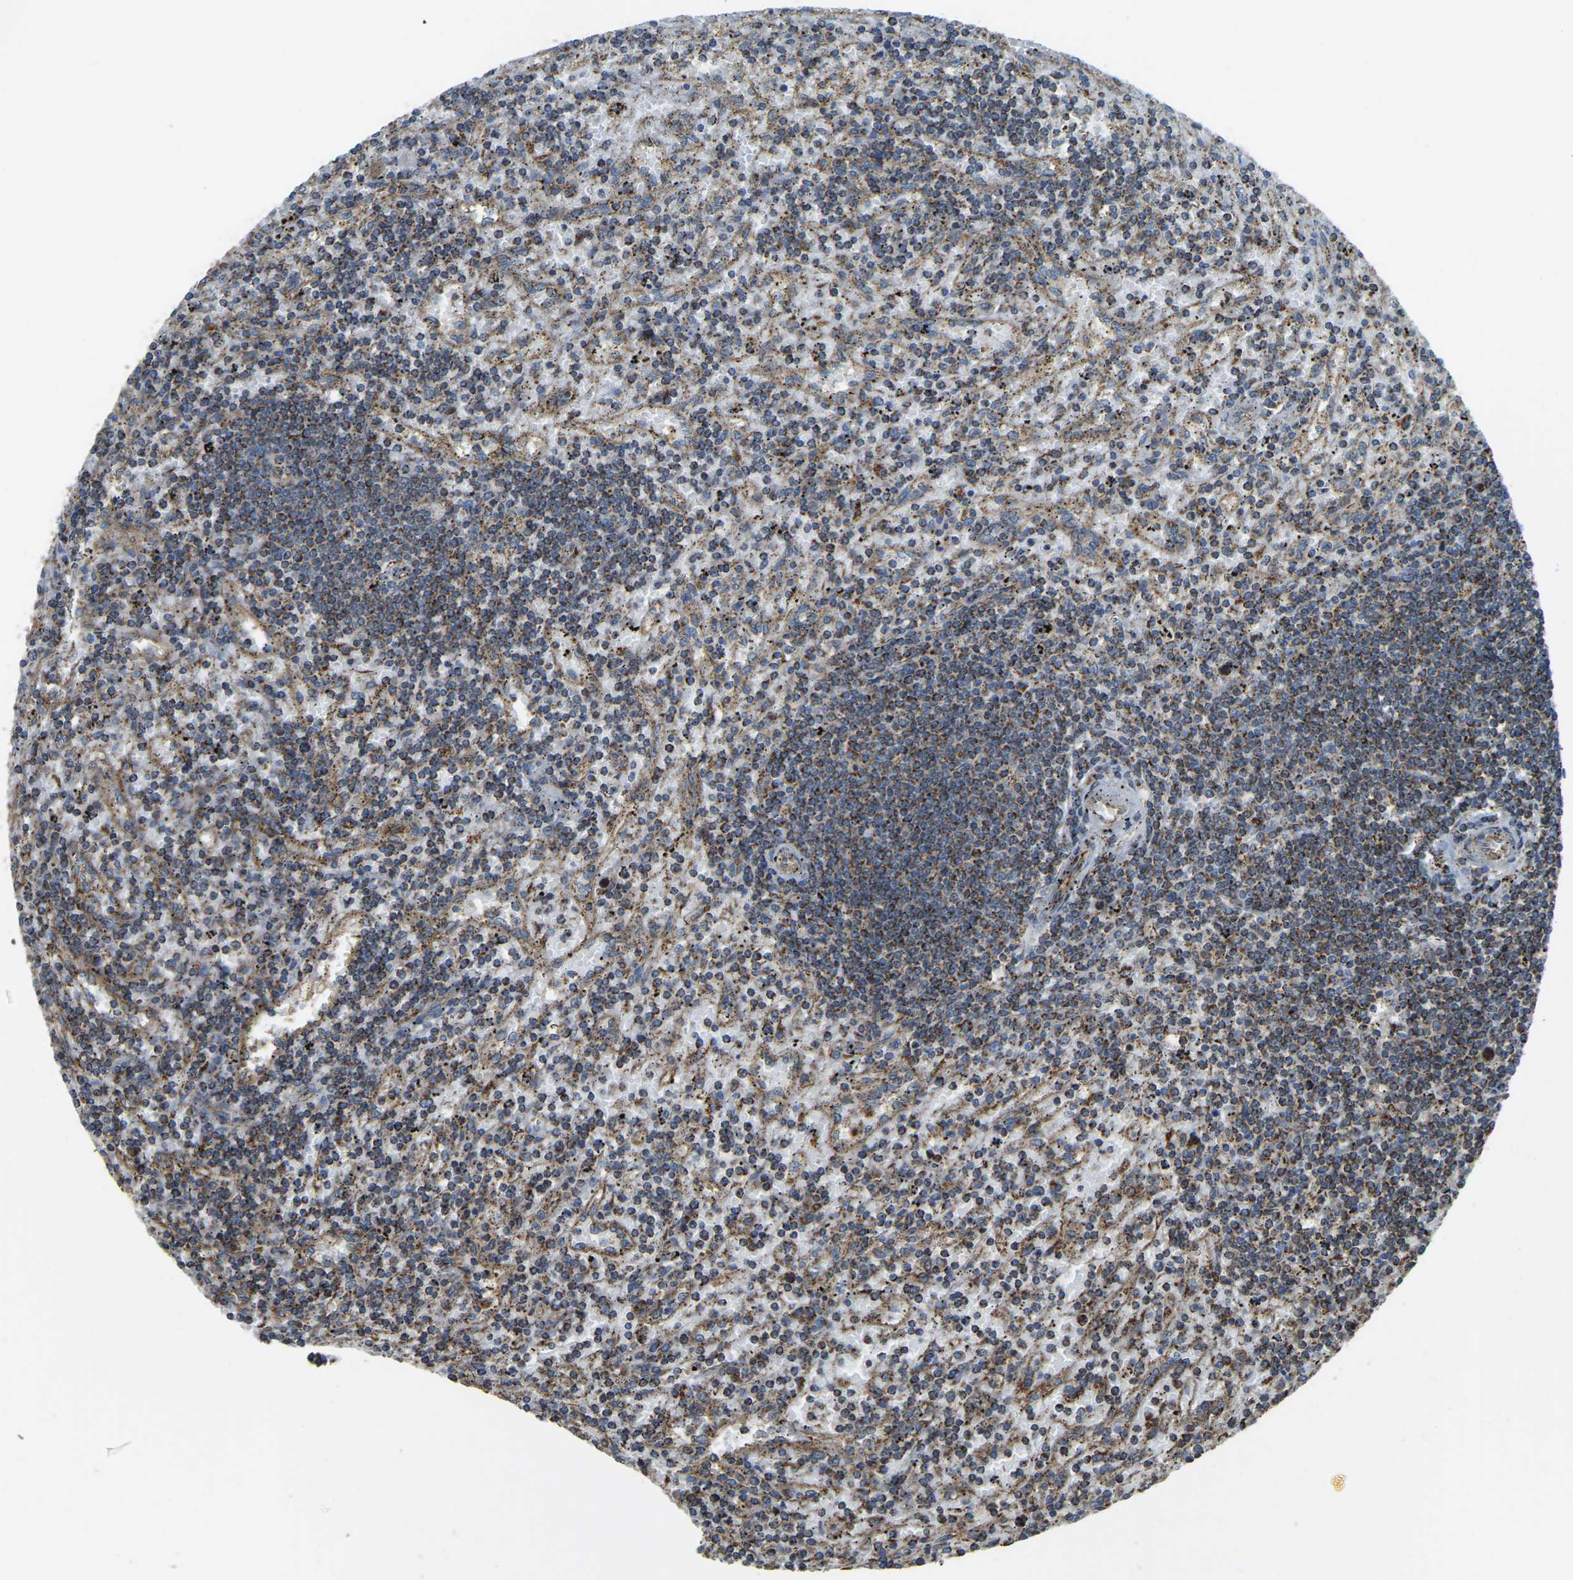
{"staining": {"intensity": "moderate", "quantity": ">75%", "location": "cytoplasmic/membranous"}, "tissue": "lymphoma", "cell_type": "Tumor cells", "image_type": "cancer", "snomed": [{"axis": "morphology", "description": "Malignant lymphoma, non-Hodgkin's type, Low grade"}, {"axis": "topography", "description": "Spleen"}], "caption": "High-power microscopy captured an immunohistochemistry micrograph of malignant lymphoma, non-Hodgkin's type (low-grade), revealing moderate cytoplasmic/membranous staining in about >75% of tumor cells.", "gene": "PSMD7", "patient": {"sex": "male", "age": 76}}